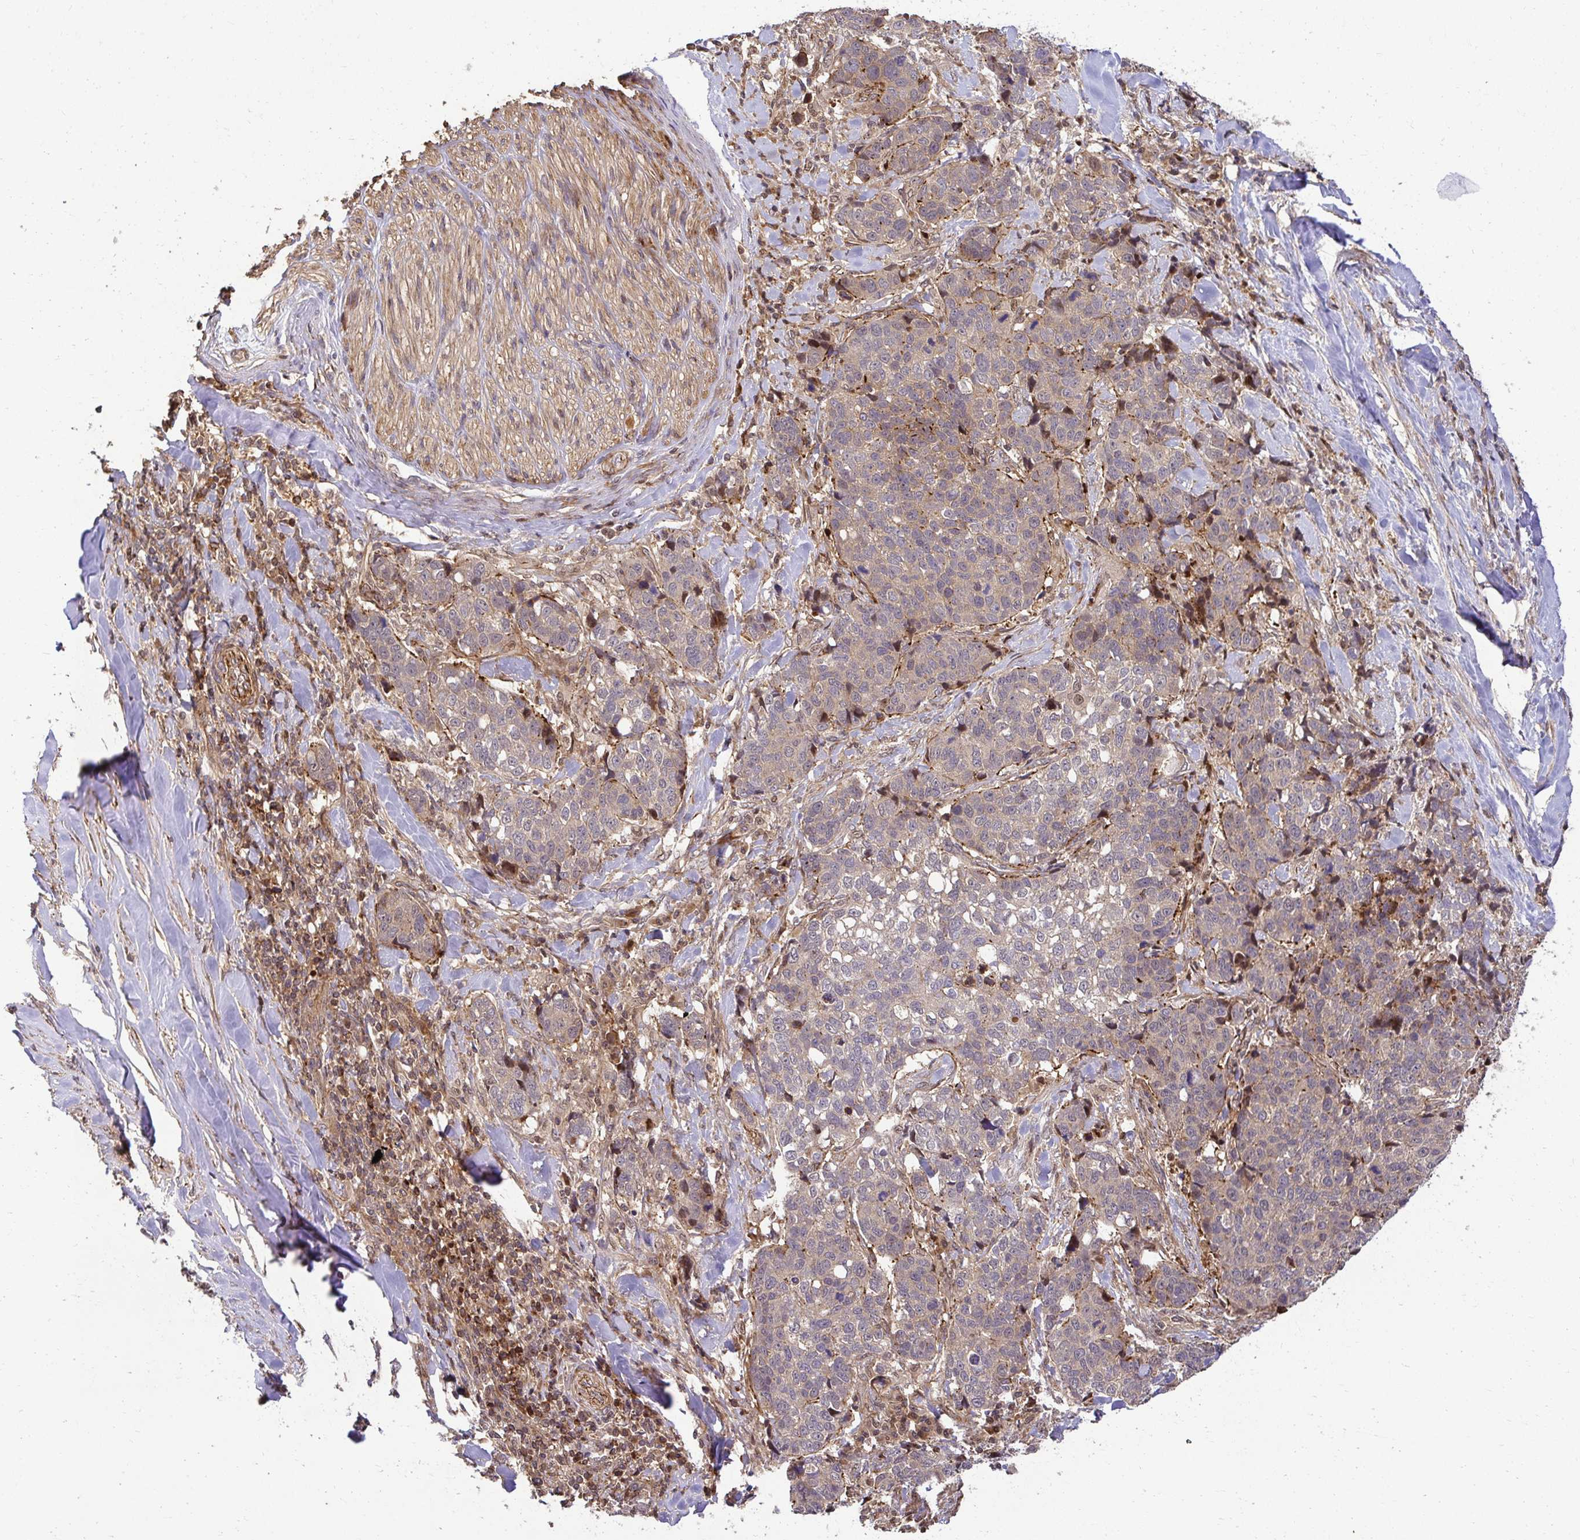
{"staining": {"intensity": "negative", "quantity": "none", "location": "none"}, "tissue": "lung cancer", "cell_type": "Tumor cells", "image_type": "cancer", "snomed": [{"axis": "morphology", "description": "Squamous cell carcinoma, NOS"}, {"axis": "topography", "description": "Lymph node"}, {"axis": "topography", "description": "Lung"}], "caption": "The histopathology image reveals no staining of tumor cells in squamous cell carcinoma (lung). Brightfield microscopy of IHC stained with DAB (brown) and hematoxylin (blue), captured at high magnification.", "gene": "PSMA4", "patient": {"sex": "male", "age": 61}}